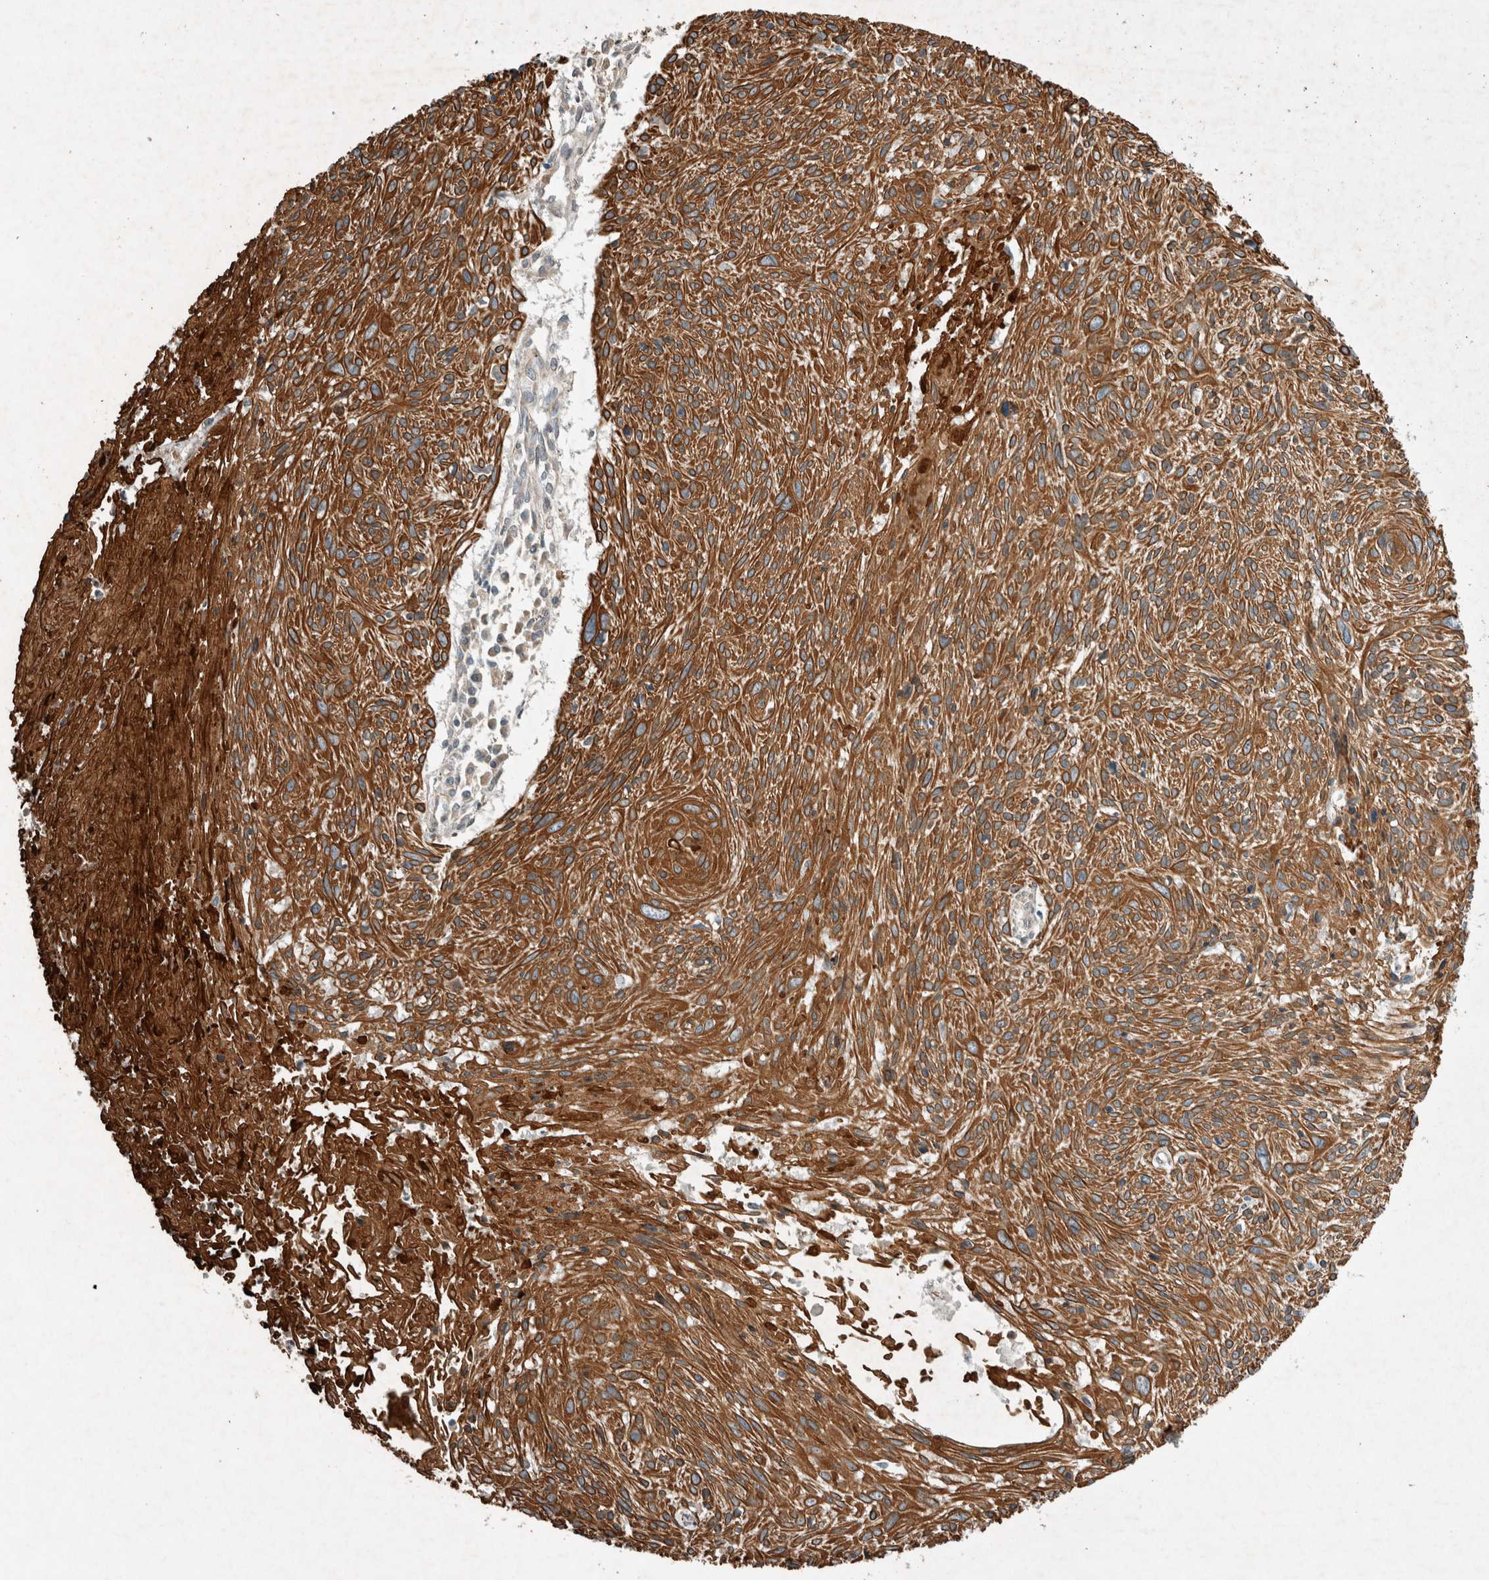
{"staining": {"intensity": "strong", "quantity": ">75%", "location": "cytoplasmic/membranous"}, "tissue": "cervical cancer", "cell_type": "Tumor cells", "image_type": "cancer", "snomed": [{"axis": "morphology", "description": "Squamous cell carcinoma, NOS"}, {"axis": "topography", "description": "Cervix"}], "caption": "A micrograph showing strong cytoplasmic/membranous expression in approximately >75% of tumor cells in cervical squamous cell carcinoma, as visualized by brown immunohistochemical staining.", "gene": "ARMC9", "patient": {"sex": "female", "age": 51}}